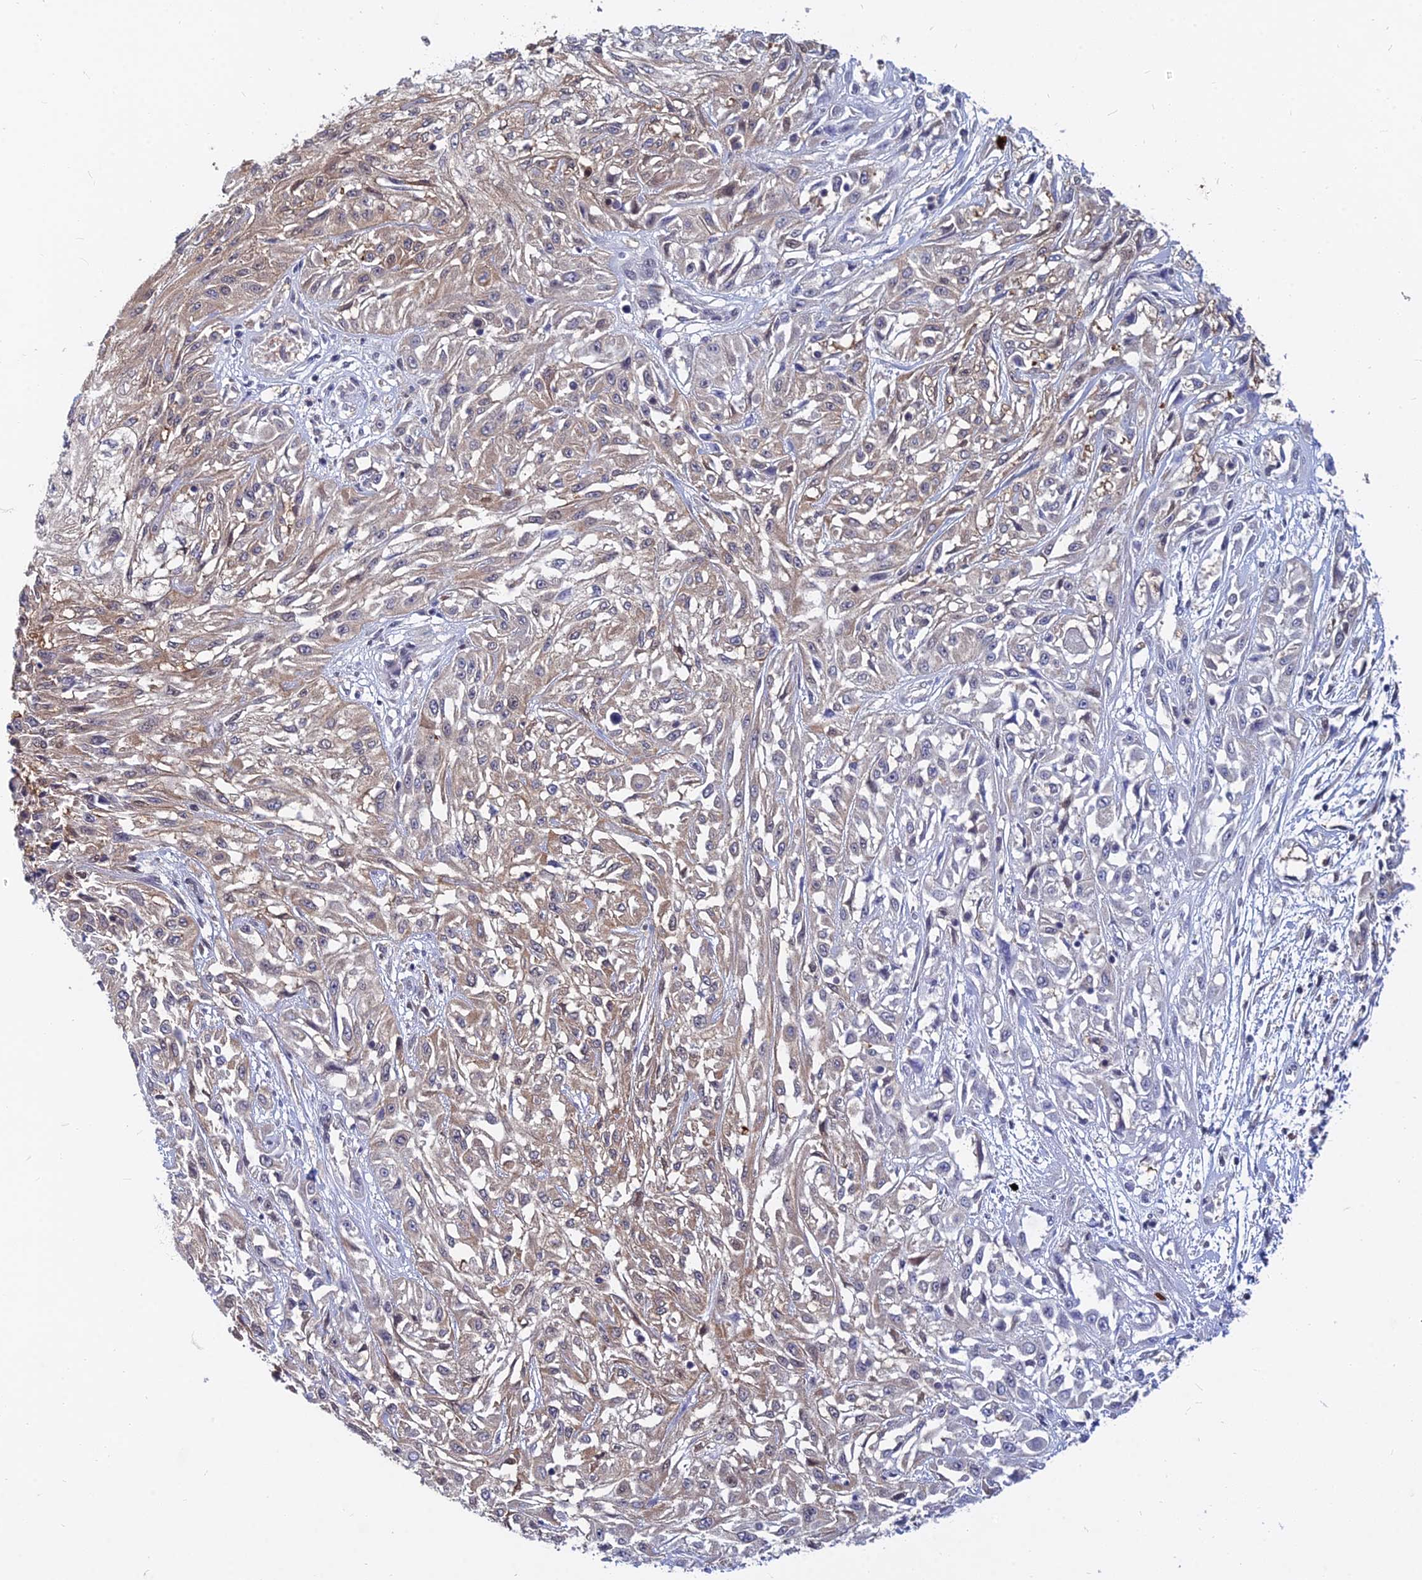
{"staining": {"intensity": "weak", "quantity": "25%-75%", "location": "cytoplasmic/membranous"}, "tissue": "skin cancer", "cell_type": "Tumor cells", "image_type": "cancer", "snomed": [{"axis": "morphology", "description": "Squamous cell carcinoma, NOS"}, {"axis": "morphology", "description": "Squamous cell carcinoma, metastatic, NOS"}, {"axis": "topography", "description": "Skin"}, {"axis": "topography", "description": "Lymph node"}], "caption": "High-magnification brightfield microscopy of squamous cell carcinoma (skin) stained with DAB (brown) and counterstained with hematoxylin (blue). tumor cells exhibit weak cytoplasmic/membranous staining is present in about25%-75% of cells. The staining was performed using DAB (3,3'-diaminobenzidine) to visualize the protein expression in brown, while the nuclei were stained in blue with hematoxylin (Magnification: 20x).", "gene": "B3GALT4", "patient": {"sex": "male", "age": 75}}